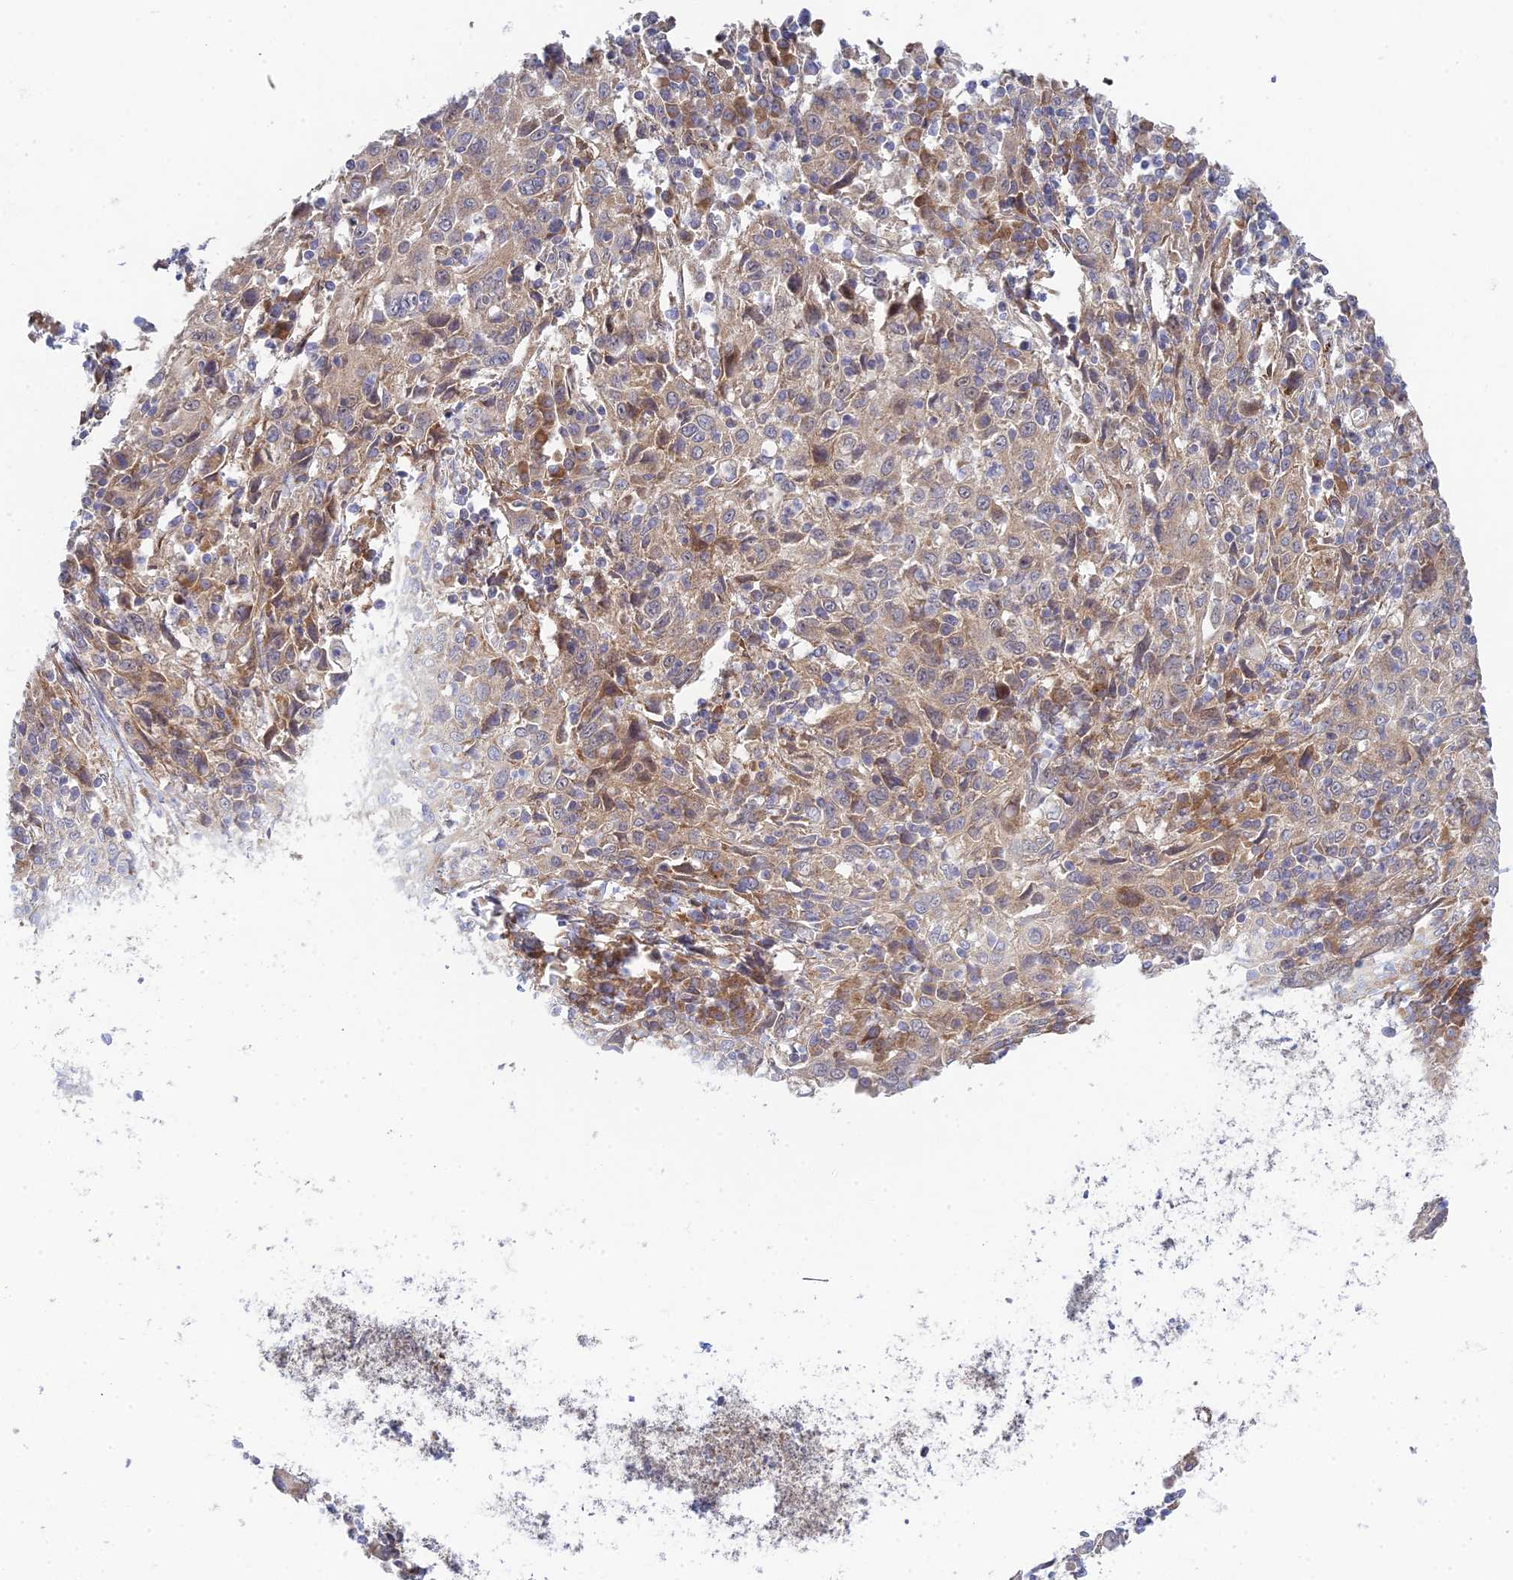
{"staining": {"intensity": "weak", "quantity": "<25%", "location": "cytoplasmic/membranous"}, "tissue": "cervical cancer", "cell_type": "Tumor cells", "image_type": "cancer", "snomed": [{"axis": "morphology", "description": "Squamous cell carcinoma, NOS"}, {"axis": "topography", "description": "Cervix"}], "caption": "Tumor cells are negative for protein expression in human cervical squamous cell carcinoma.", "gene": "INCA1", "patient": {"sex": "female", "age": 46}}